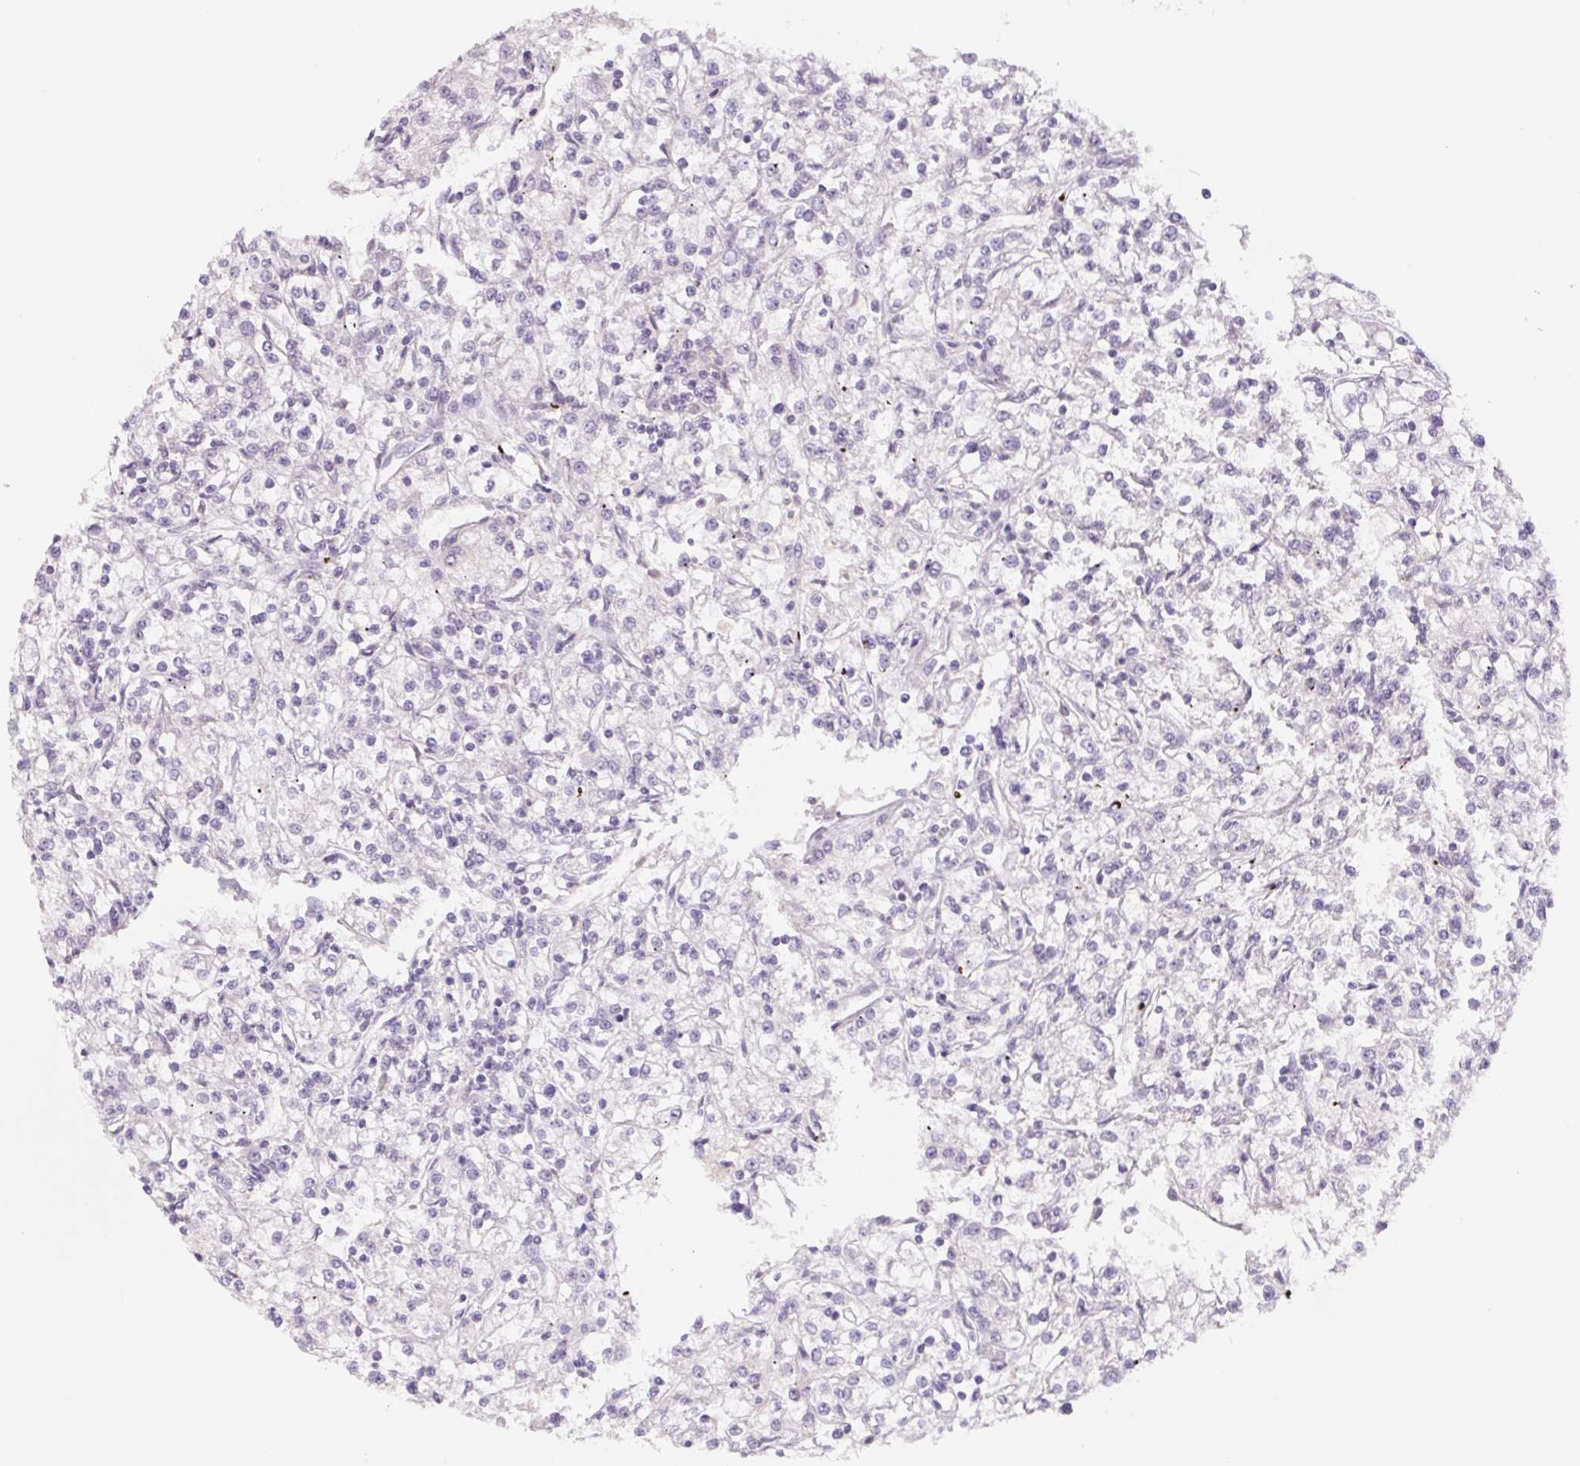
{"staining": {"intensity": "negative", "quantity": "none", "location": "none"}, "tissue": "renal cancer", "cell_type": "Tumor cells", "image_type": "cancer", "snomed": [{"axis": "morphology", "description": "Adenocarcinoma, NOS"}, {"axis": "topography", "description": "Kidney"}], "caption": "Photomicrograph shows no significant protein expression in tumor cells of renal cancer.", "gene": "PNMA8B", "patient": {"sex": "female", "age": 59}}